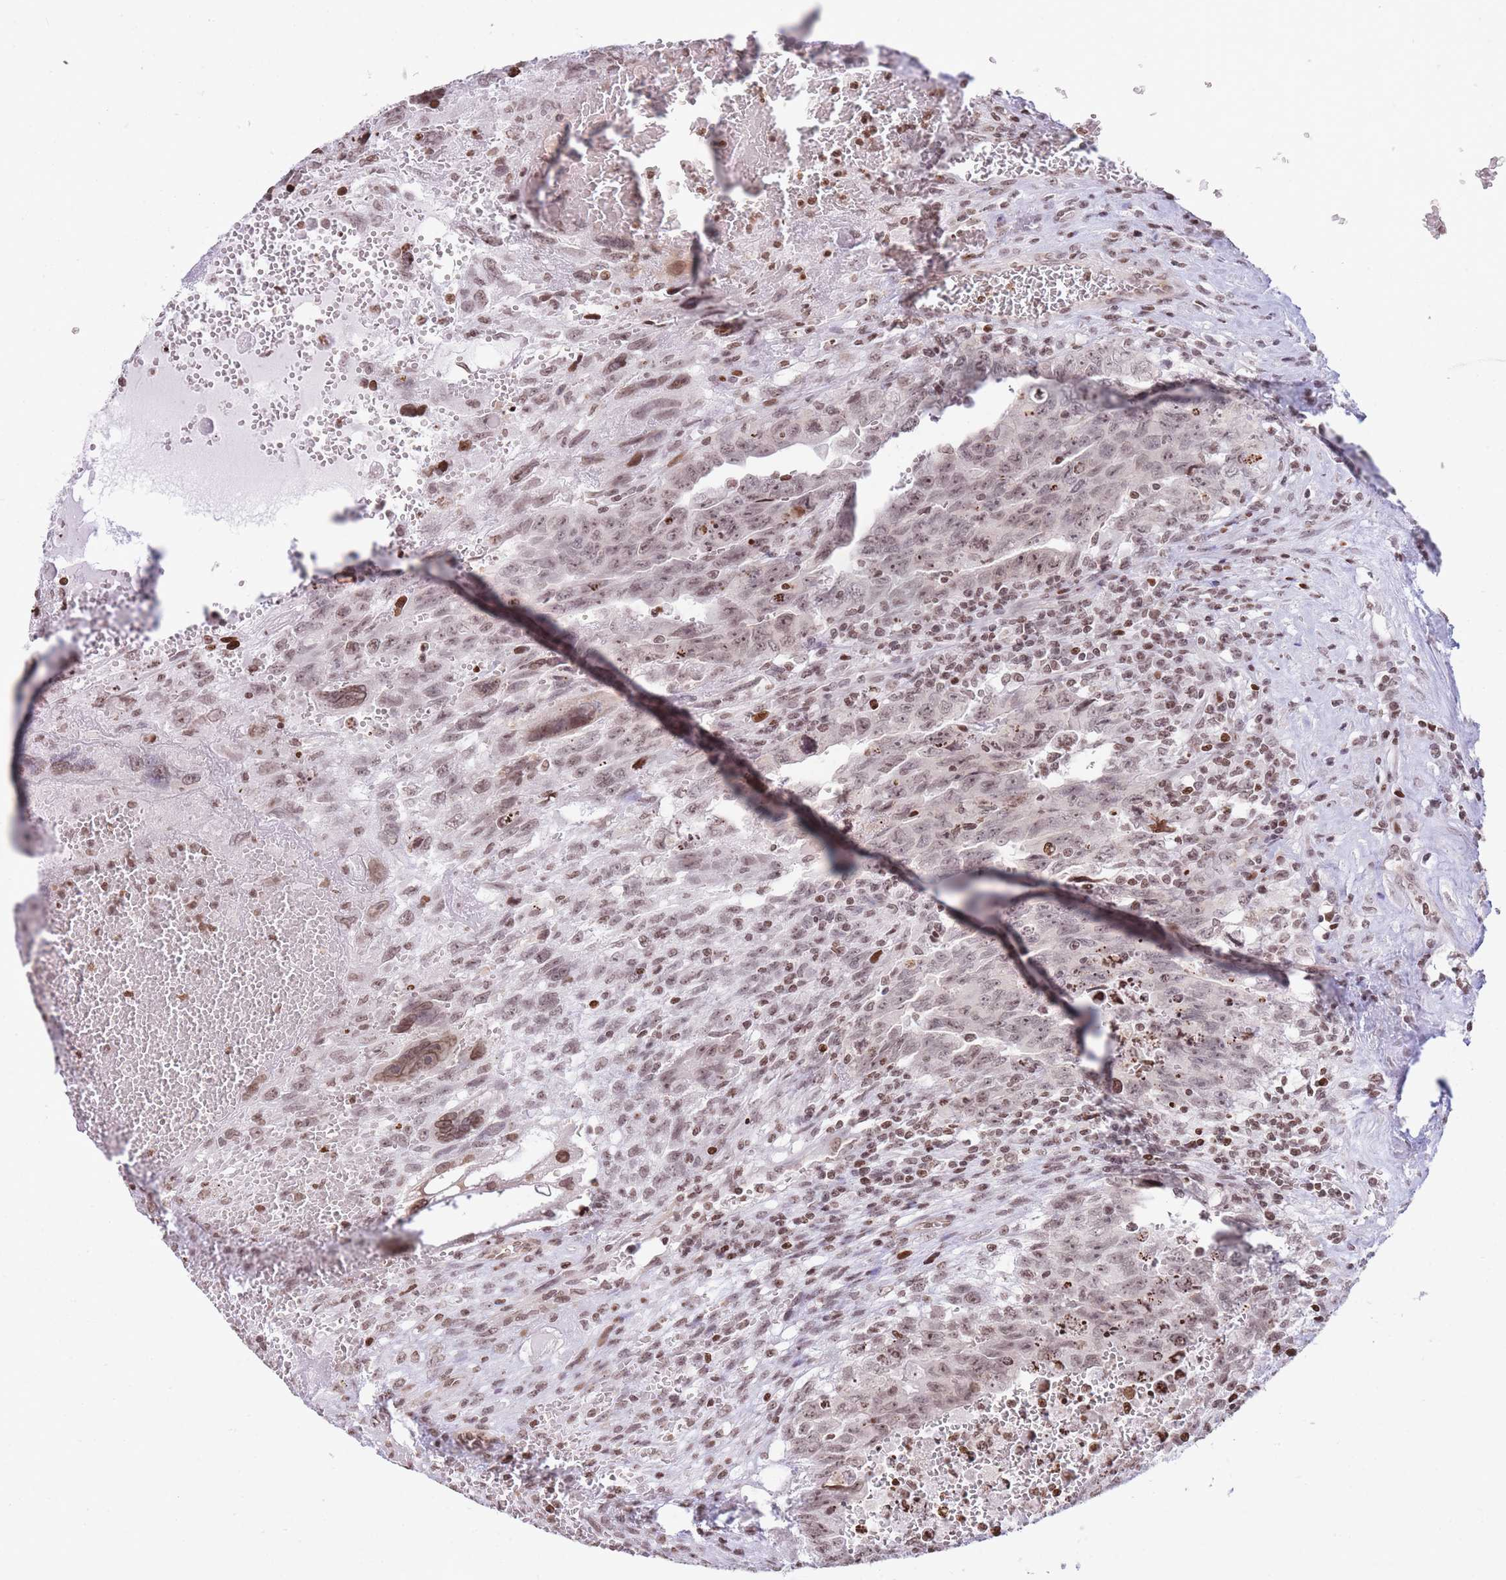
{"staining": {"intensity": "weak", "quantity": ">75%", "location": "nuclear"}, "tissue": "testis cancer", "cell_type": "Tumor cells", "image_type": "cancer", "snomed": [{"axis": "morphology", "description": "Carcinoma, Embryonal, NOS"}, {"axis": "topography", "description": "Testis"}], "caption": "Immunohistochemistry of human testis cancer (embryonal carcinoma) demonstrates low levels of weak nuclear staining in about >75% of tumor cells. (Brightfield microscopy of DAB IHC at high magnification).", "gene": "SHISAL1", "patient": {"sex": "male", "age": 28}}